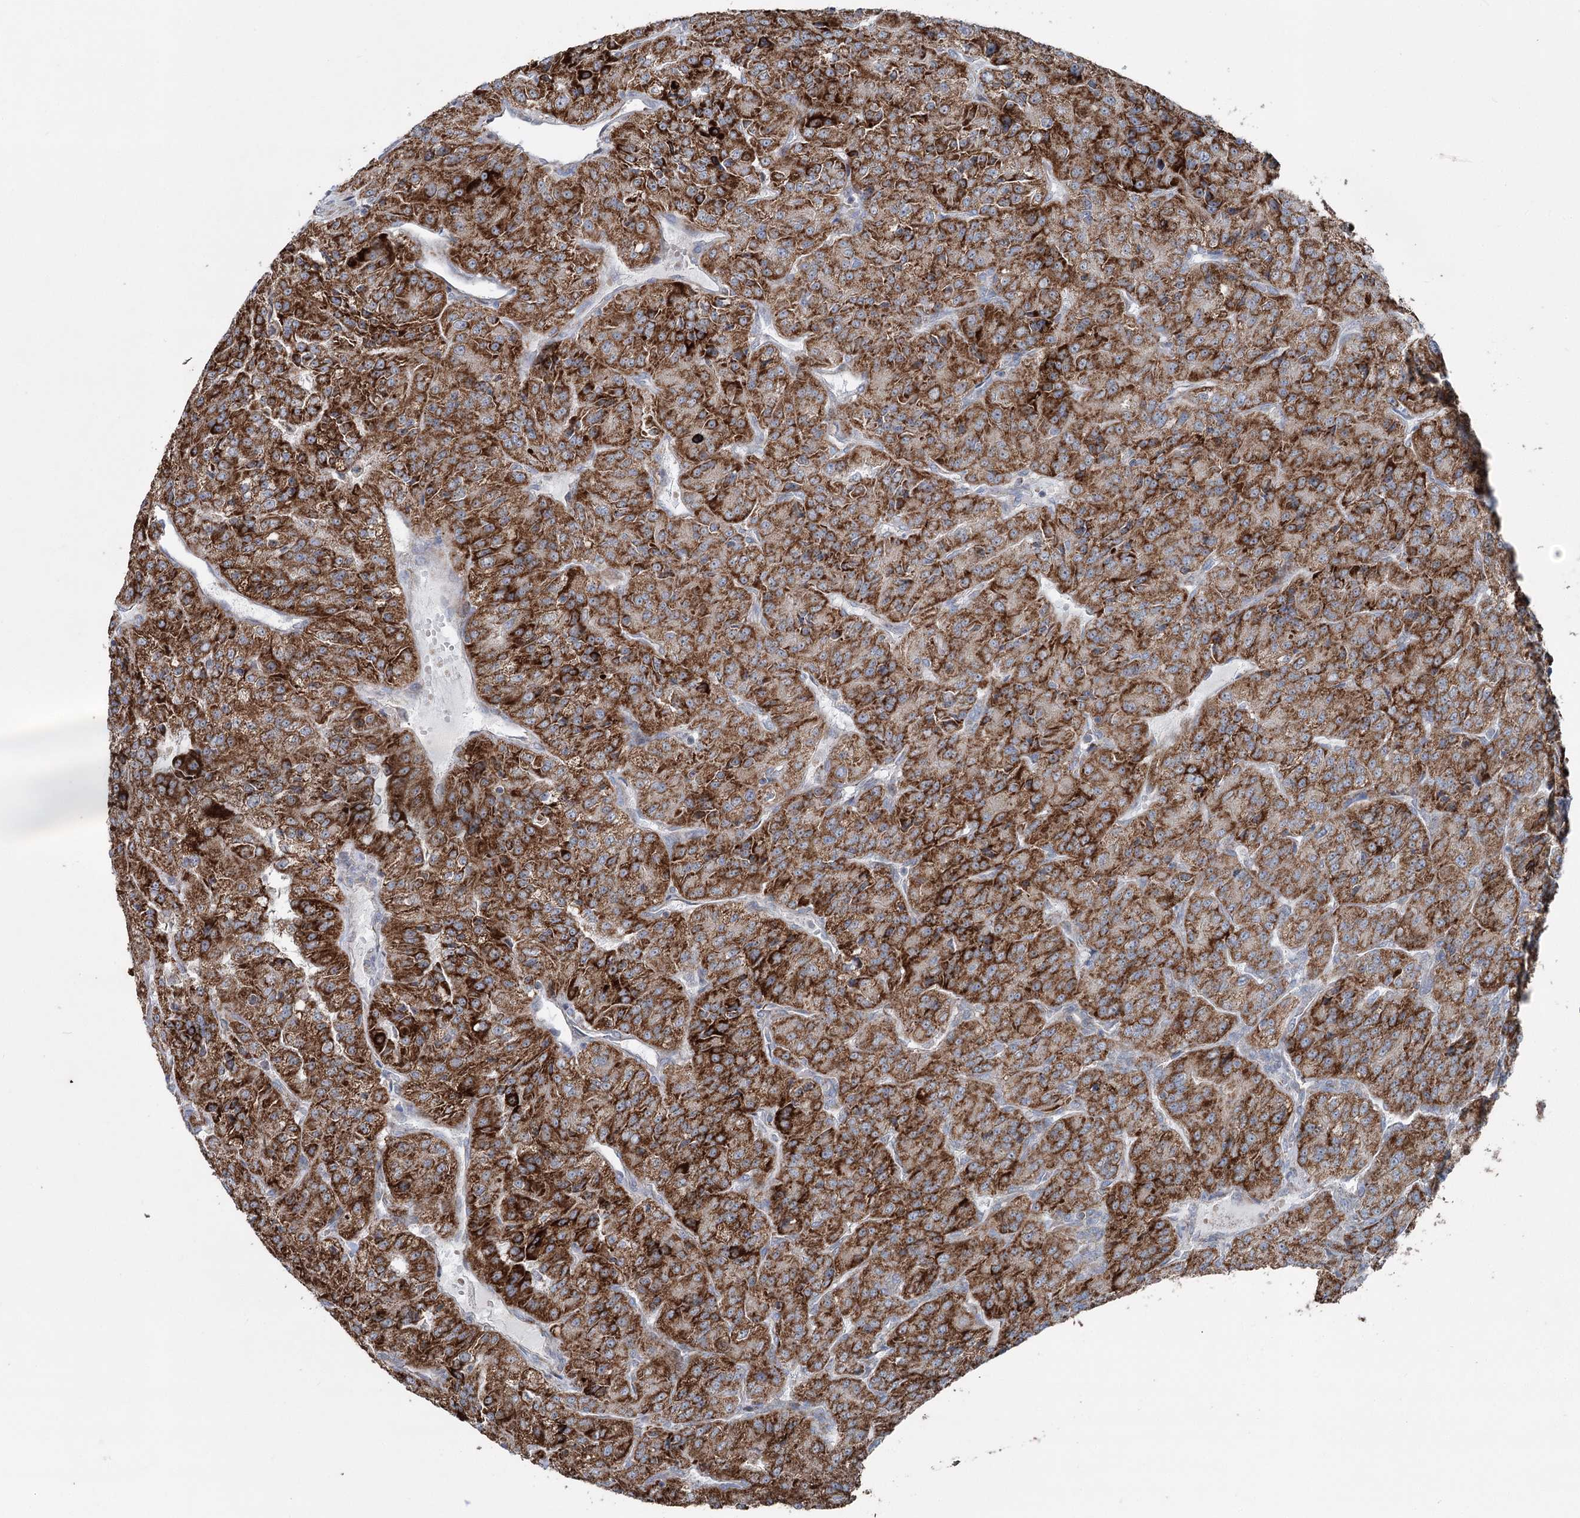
{"staining": {"intensity": "strong", "quantity": ">75%", "location": "cytoplasmic/membranous"}, "tissue": "renal cancer", "cell_type": "Tumor cells", "image_type": "cancer", "snomed": [{"axis": "morphology", "description": "Adenocarcinoma, NOS"}, {"axis": "topography", "description": "Kidney"}], "caption": "Human adenocarcinoma (renal) stained with a brown dye displays strong cytoplasmic/membranous positive expression in about >75% of tumor cells.", "gene": "UCN3", "patient": {"sex": "female", "age": 63}}